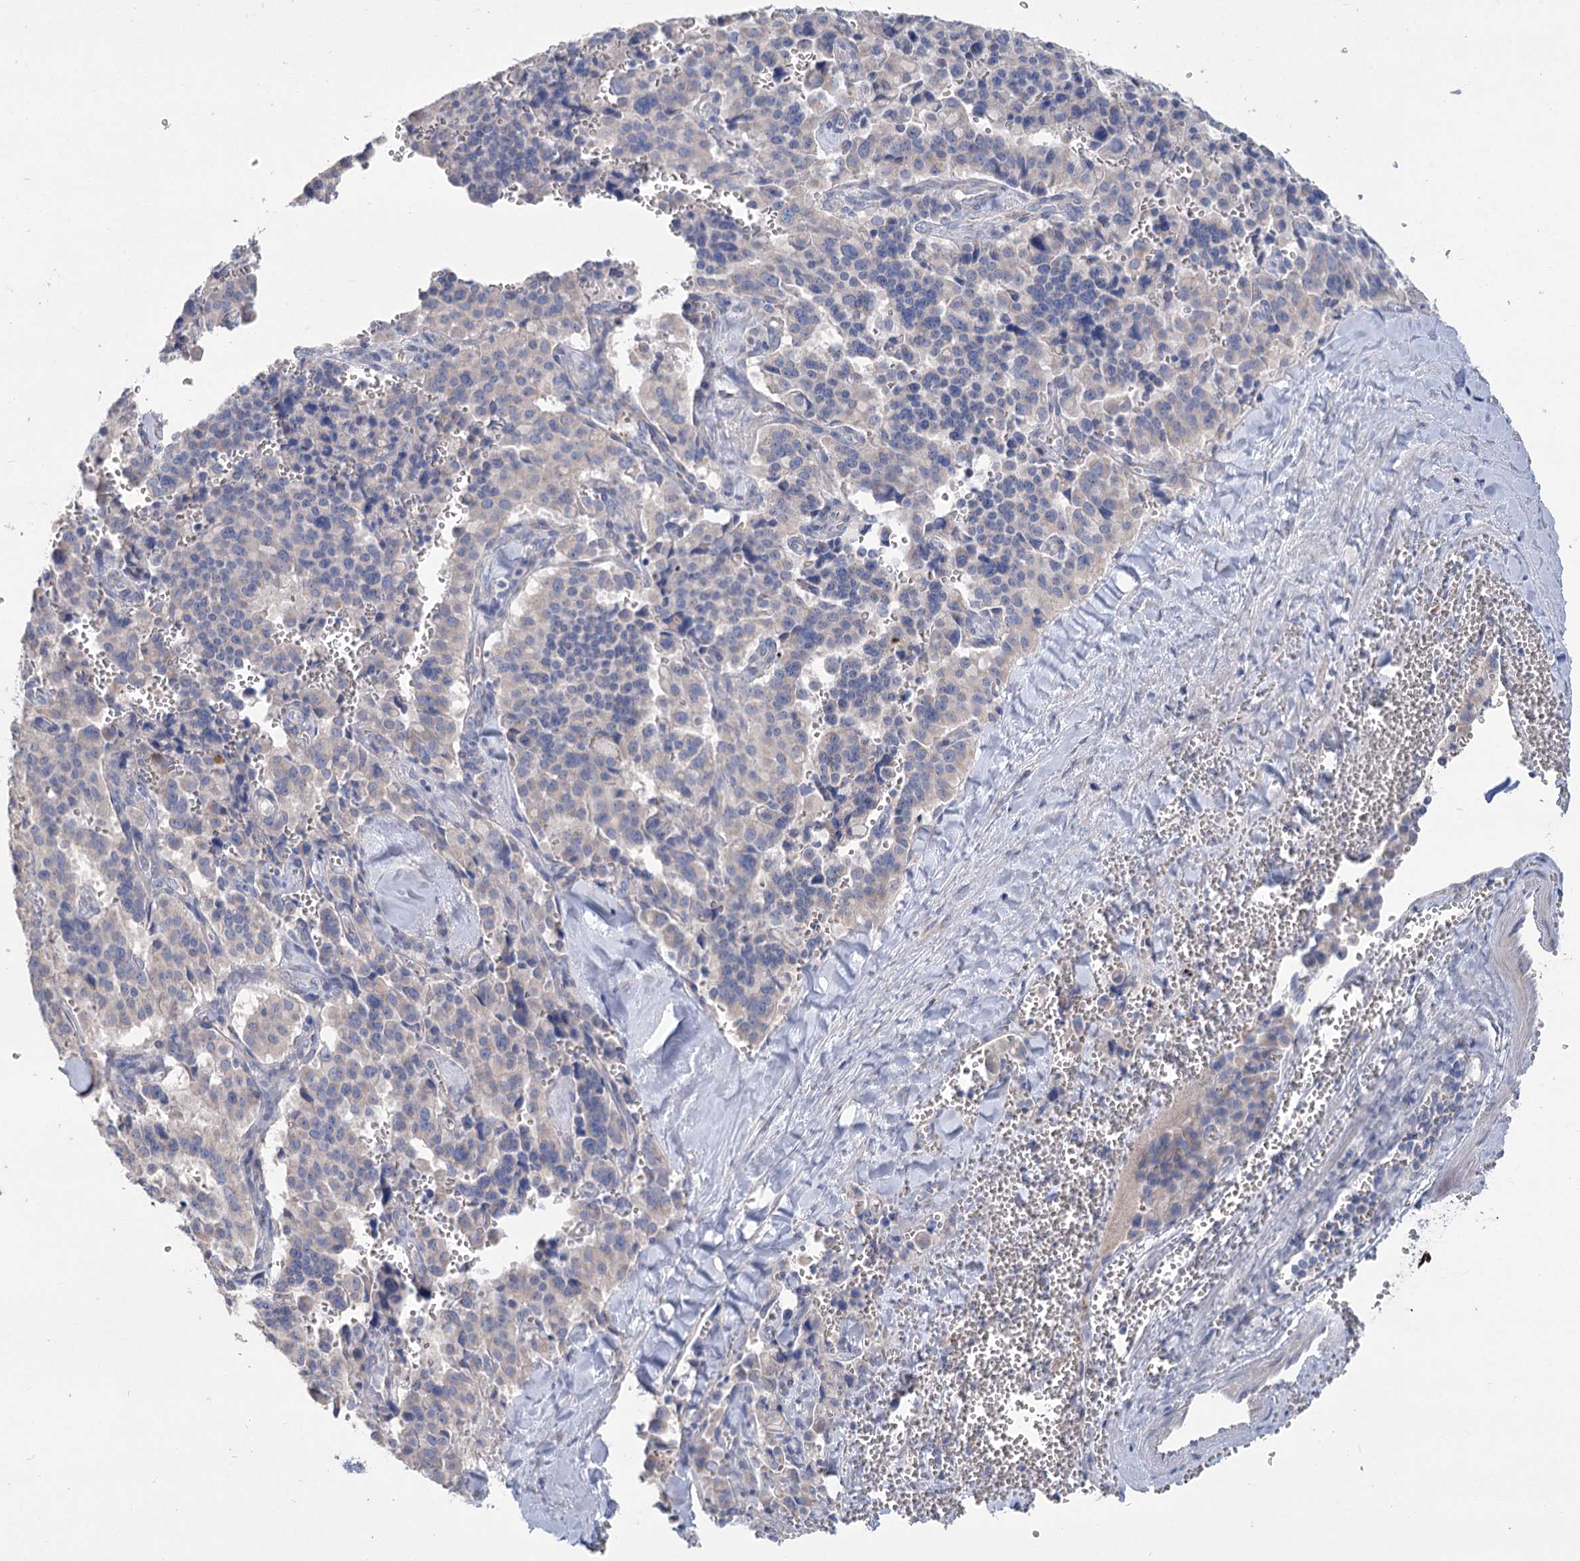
{"staining": {"intensity": "negative", "quantity": "none", "location": "none"}, "tissue": "pancreatic cancer", "cell_type": "Tumor cells", "image_type": "cancer", "snomed": [{"axis": "morphology", "description": "Adenocarcinoma, NOS"}, {"axis": "topography", "description": "Pancreas"}], "caption": "A histopathology image of pancreatic cancer (adenocarcinoma) stained for a protein demonstrates no brown staining in tumor cells.", "gene": "SLC9A3", "patient": {"sex": "male", "age": 65}}